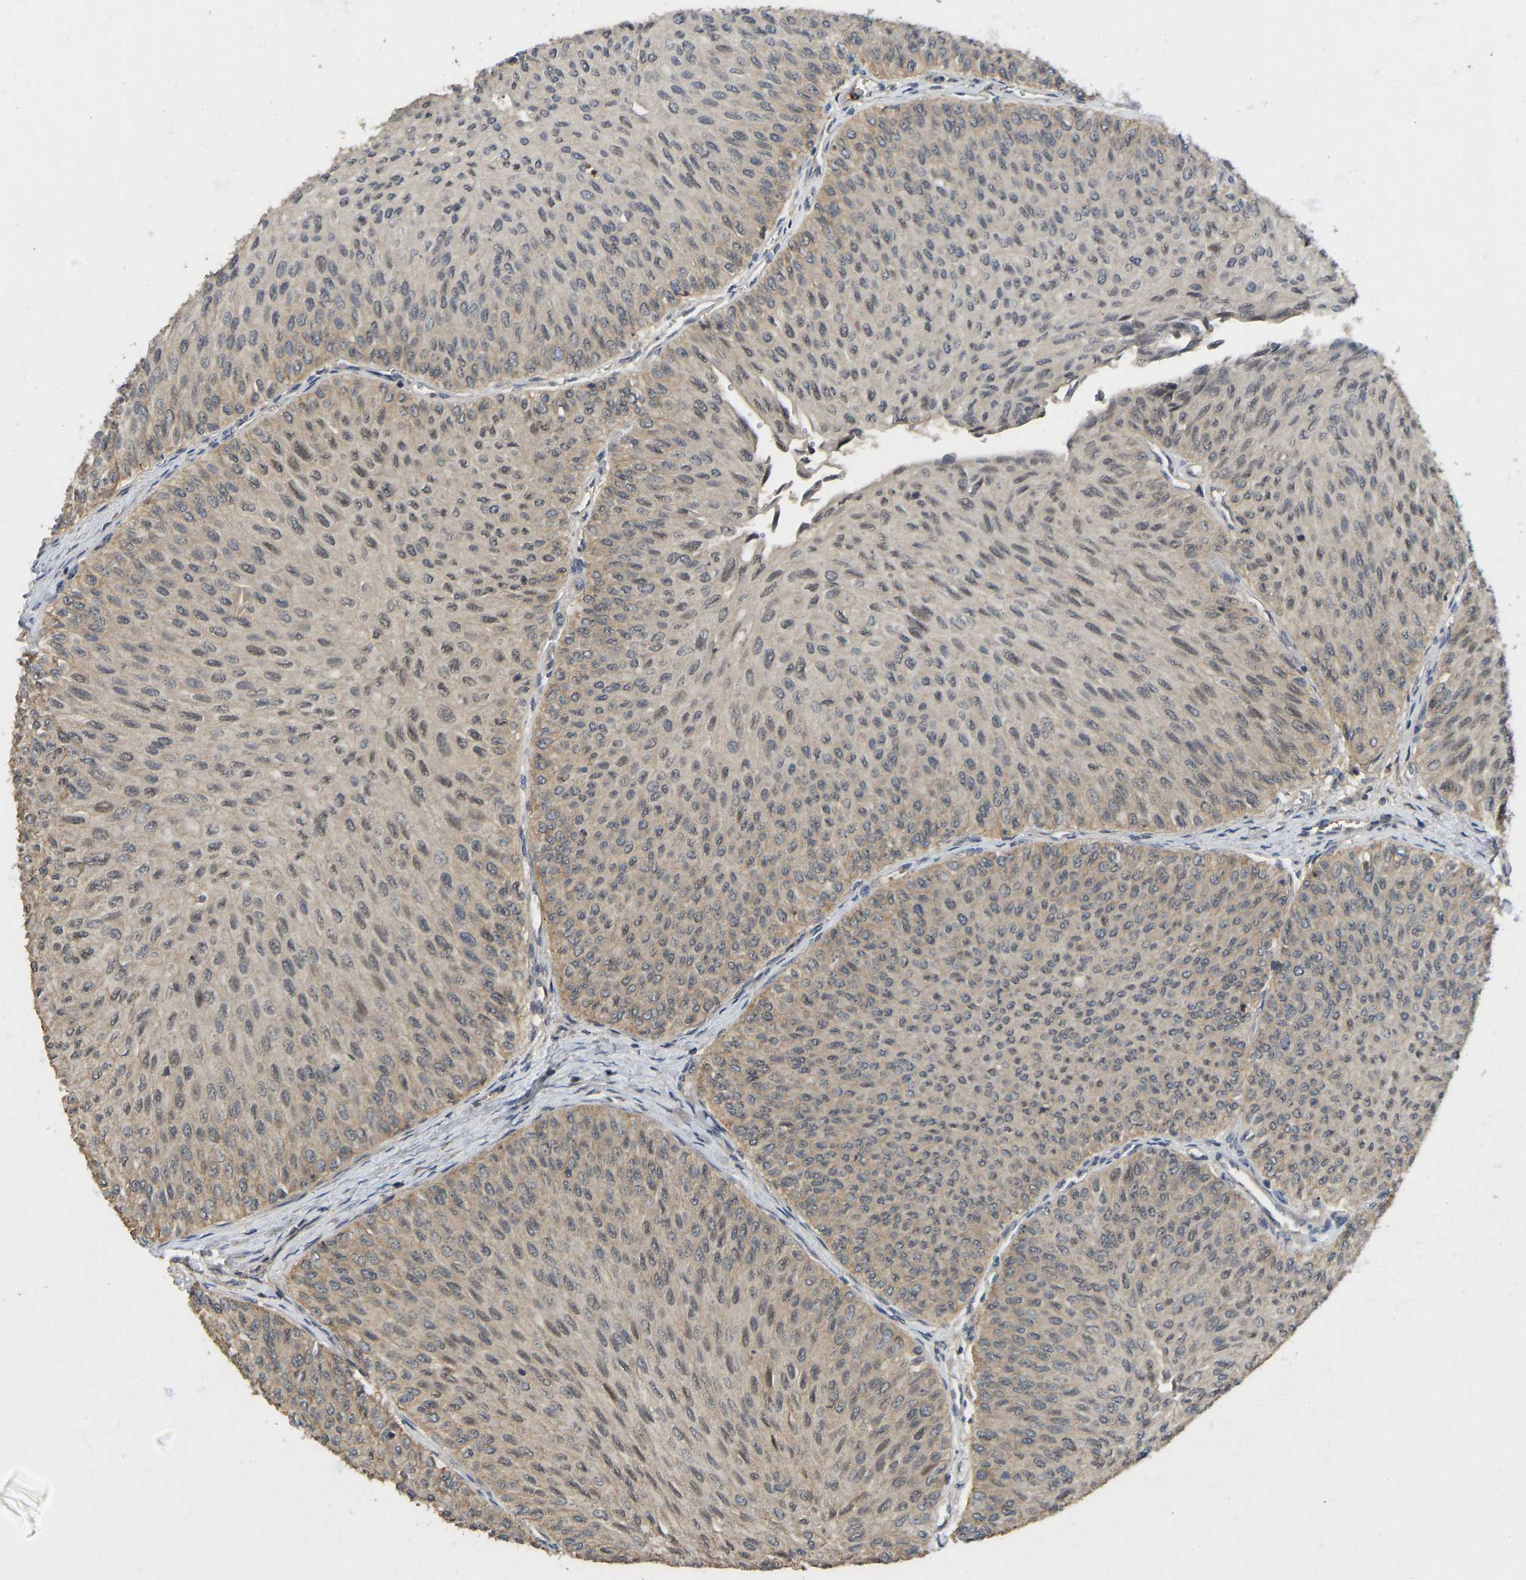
{"staining": {"intensity": "weak", "quantity": ">75%", "location": "cytoplasmic/membranous,nuclear"}, "tissue": "urothelial cancer", "cell_type": "Tumor cells", "image_type": "cancer", "snomed": [{"axis": "morphology", "description": "Urothelial carcinoma, Low grade"}, {"axis": "topography", "description": "Urinary bladder"}], "caption": "Immunohistochemistry (IHC) image of urothelial cancer stained for a protein (brown), which shows low levels of weak cytoplasmic/membranous and nuclear expression in approximately >75% of tumor cells.", "gene": "NDRG3", "patient": {"sex": "male", "age": 78}}